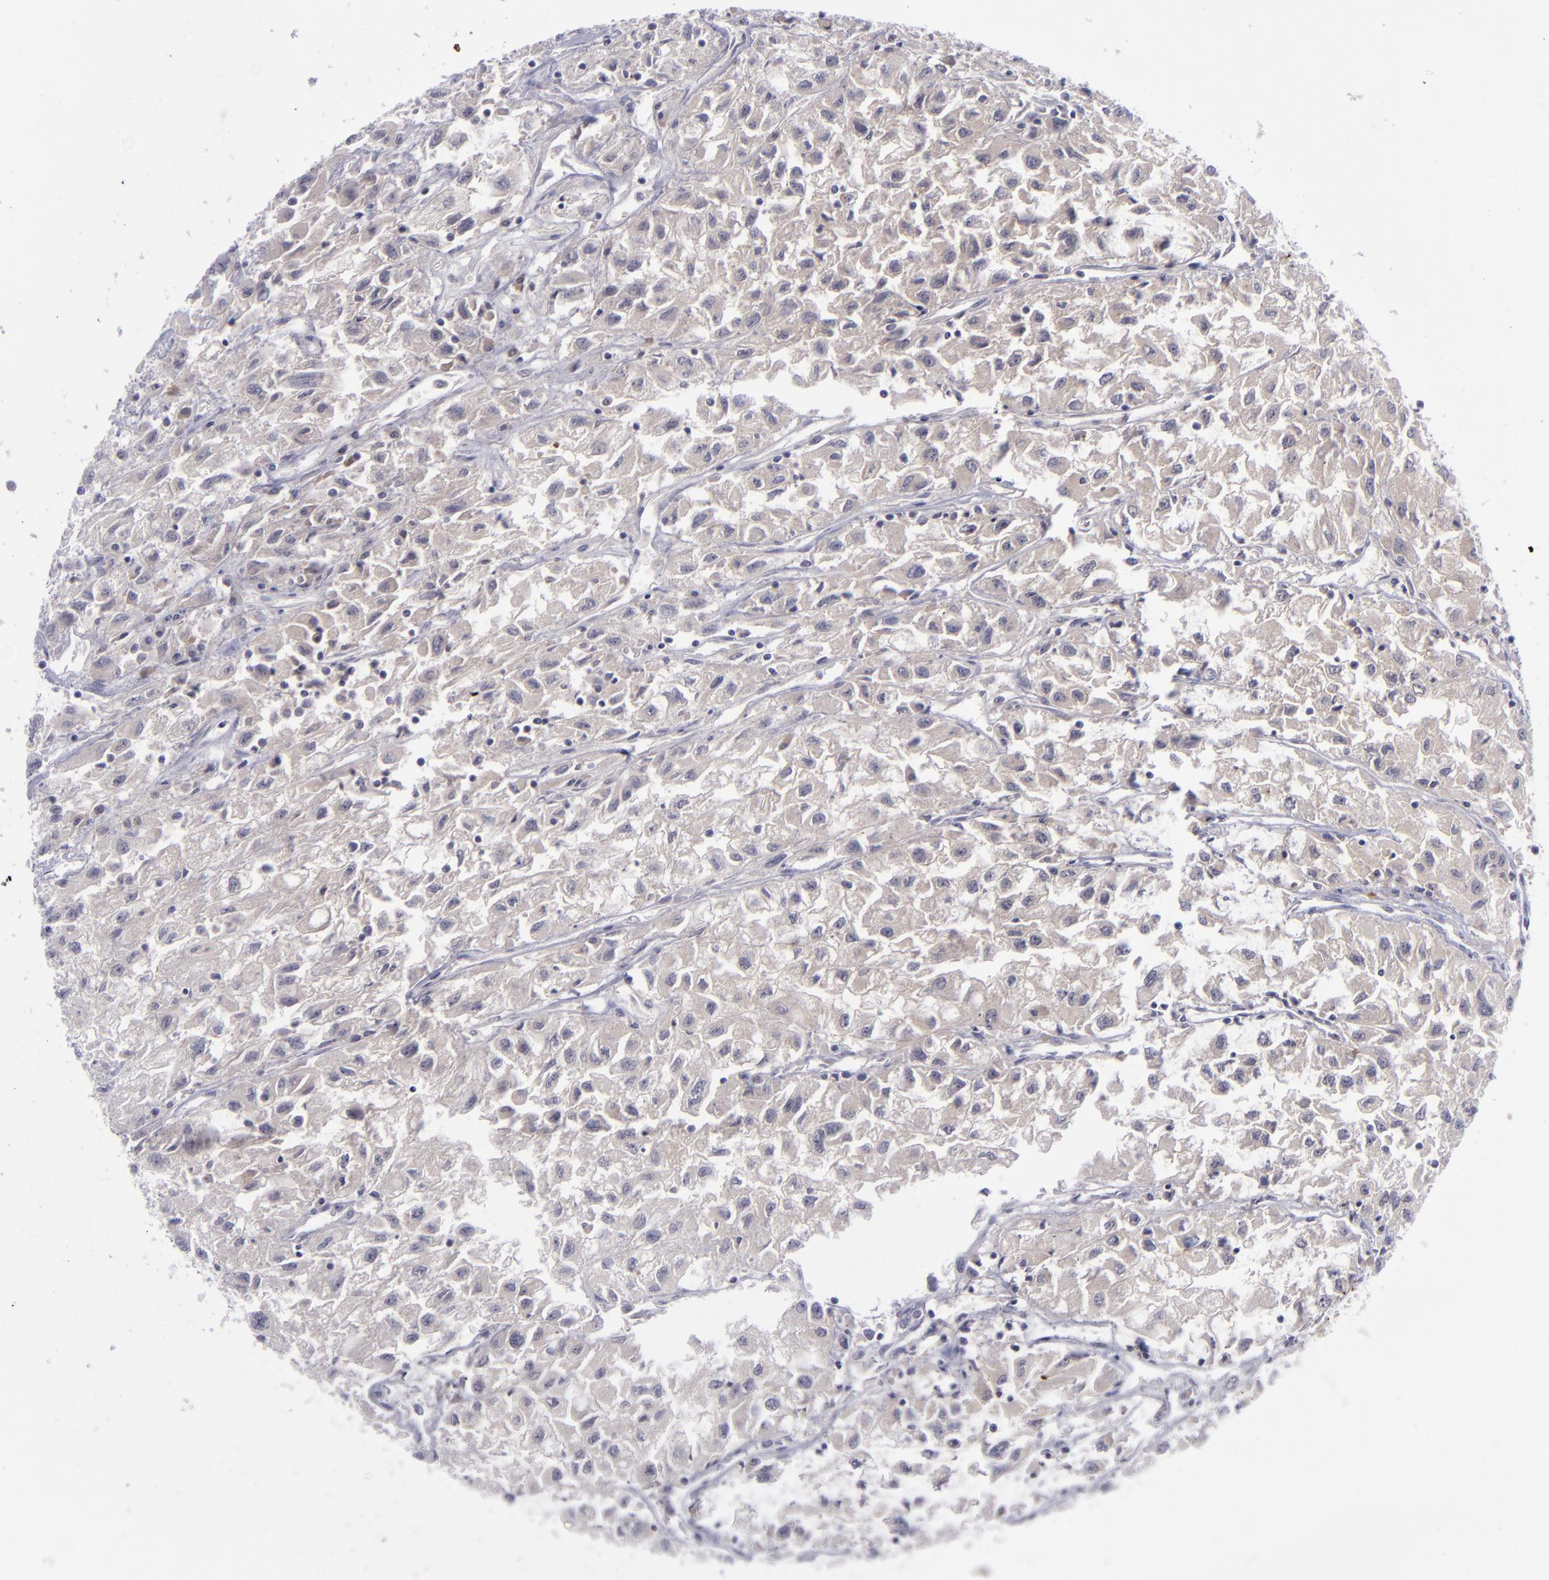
{"staining": {"intensity": "negative", "quantity": "none", "location": "none"}, "tissue": "renal cancer", "cell_type": "Tumor cells", "image_type": "cancer", "snomed": [{"axis": "morphology", "description": "Adenocarcinoma, NOS"}, {"axis": "topography", "description": "Kidney"}], "caption": "Protein analysis of renal cancer (adenocarcinoma) demonstrates no significant expression in tumor cells.", "gene": "EVPL", "patient": {"sex": "male", "age": 59}}